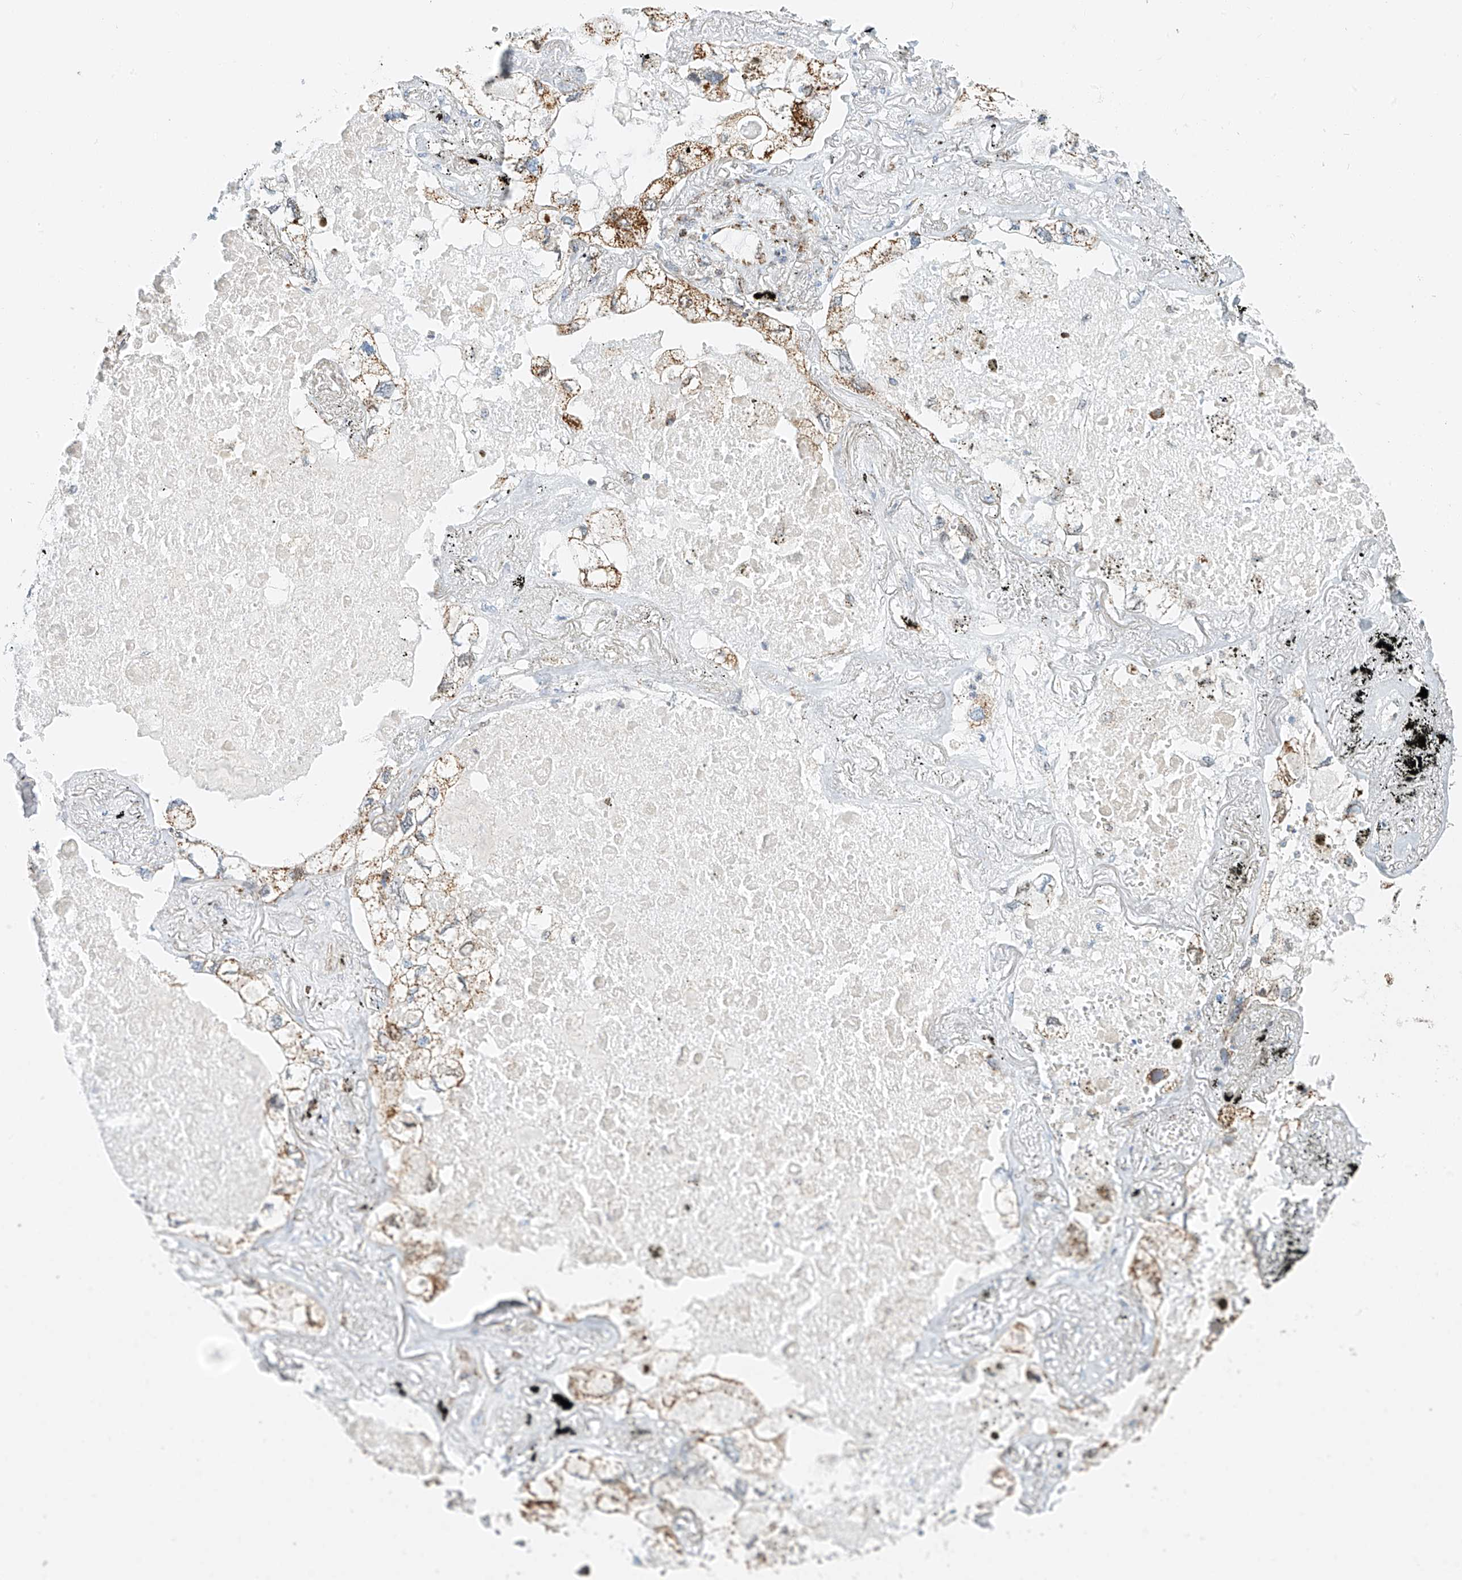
{"staining": {"intensity": "moderate", "quantity": ">75%", "location": "cytoplasmic/membranous"}, "tissue": "lung cancer", "cell_type": "Tumor cells", "image_type": "cancer", "snomed": [{"axis": "morphology", "description": "Adenocarcinoma, NOS"}, {"axis": "topography", "description": "Lung"}], "caption": "Human lung cancer (adenocarcinoma) stained with a protein marker shows moderate staining in tumor cells.", "gene": "PPA2", "patient": {"sex": "male", "age": 65}}